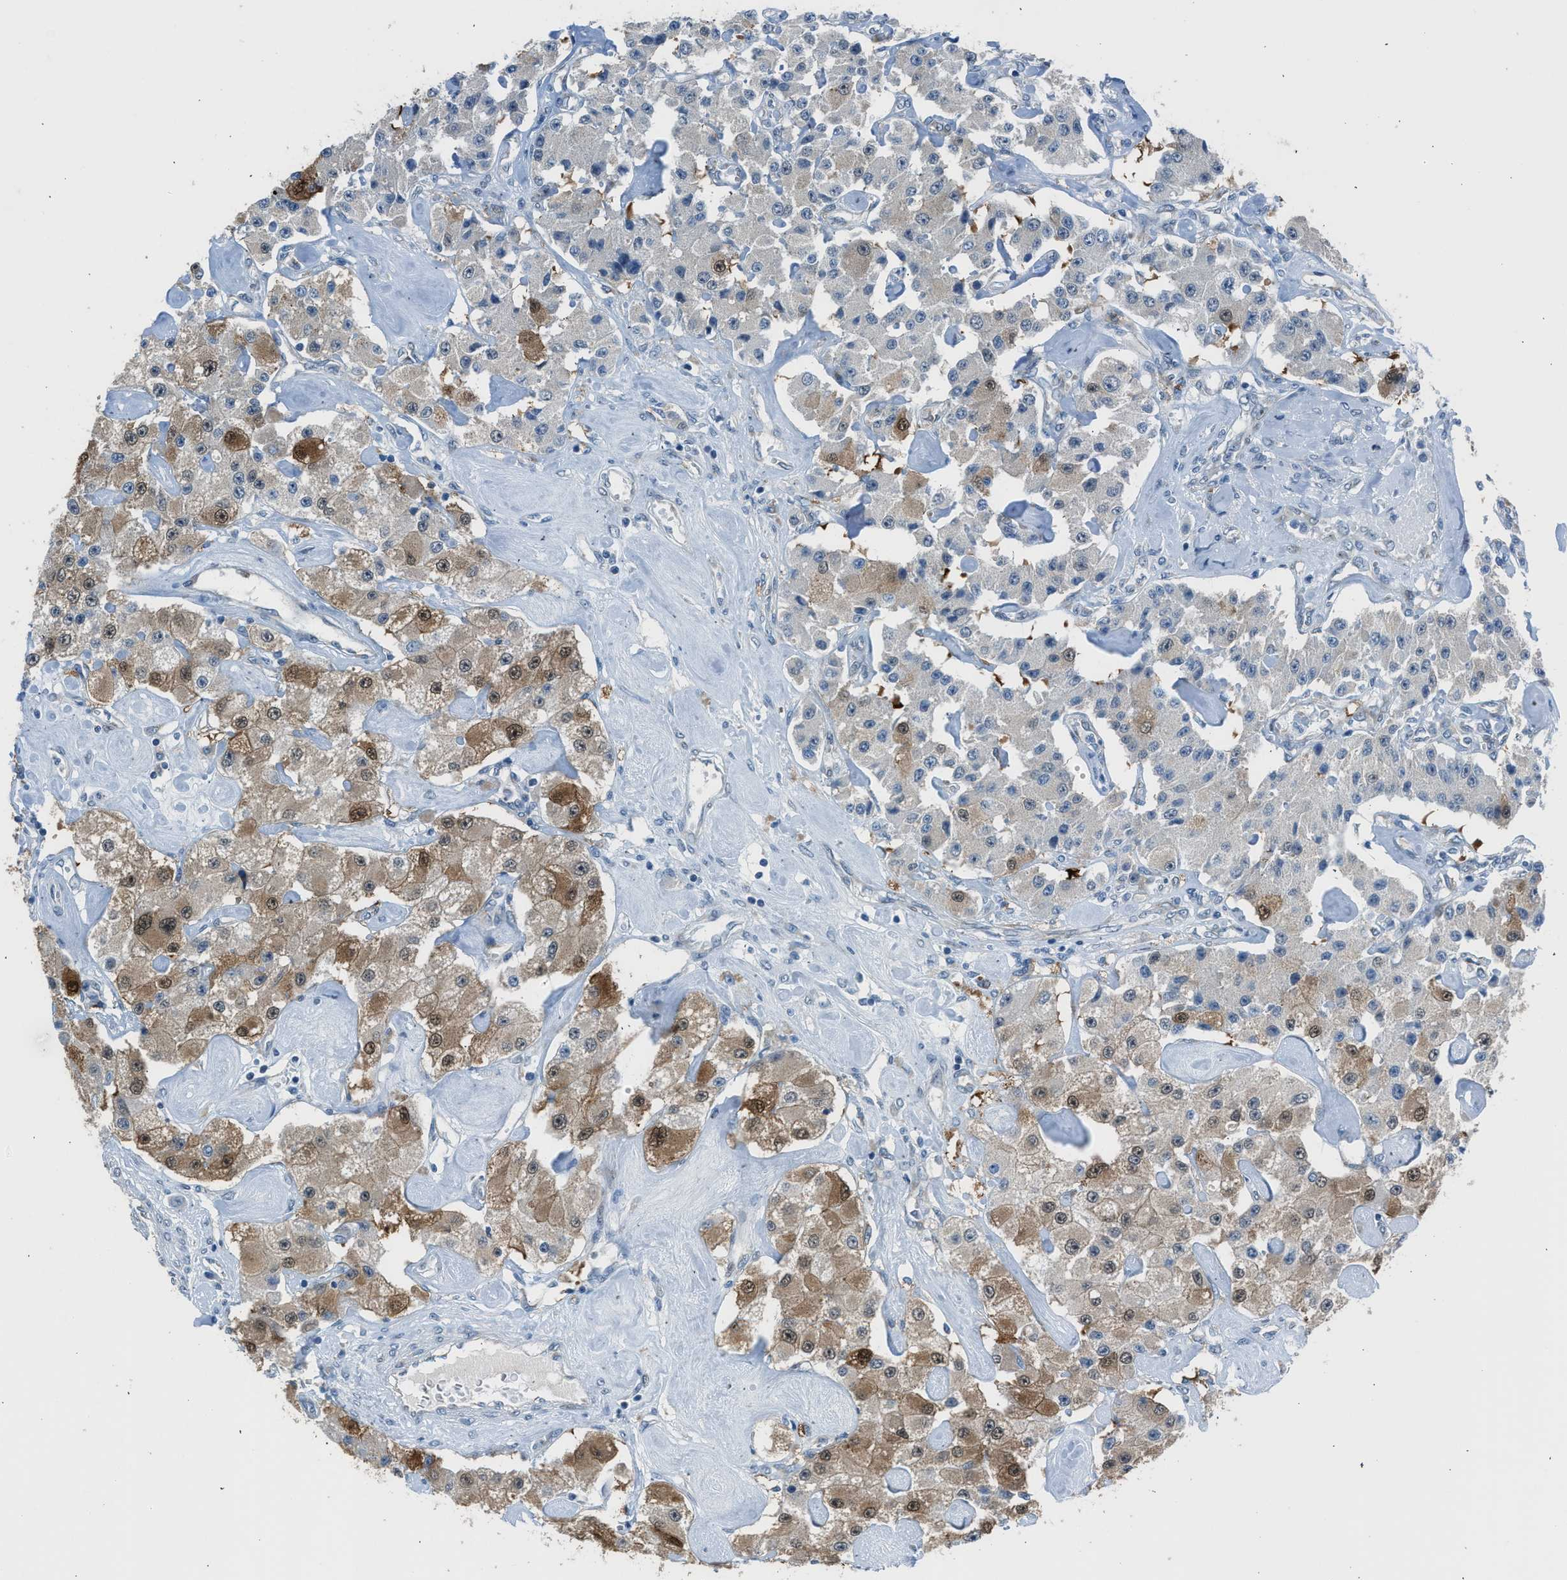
{"staining": {"intensity": "moderate", "quantity": "25%-75%", "location": "cytoplasmic/membranous,nuclear"}, "tissue": "carcinoid", "cell_type": "Tumor cells", "image_type": "cancer", "snomed": [{"axis": "morphology", "description": "Carcinoid, malignant, NOS"}, {"axis": "topography", "description": "Pancreas"}], "caption": "Brown immunohistochemical staining in human malignant carcinoid demonstrates moderate cytoplasmic/membranous and nuclear staining in approximately 25%-75% of tumor cells. The protein is shown in brown color, while the nuclei are stained blue.", "gene": "RNF41", "patient": {"sex": "male", "age": 41}}